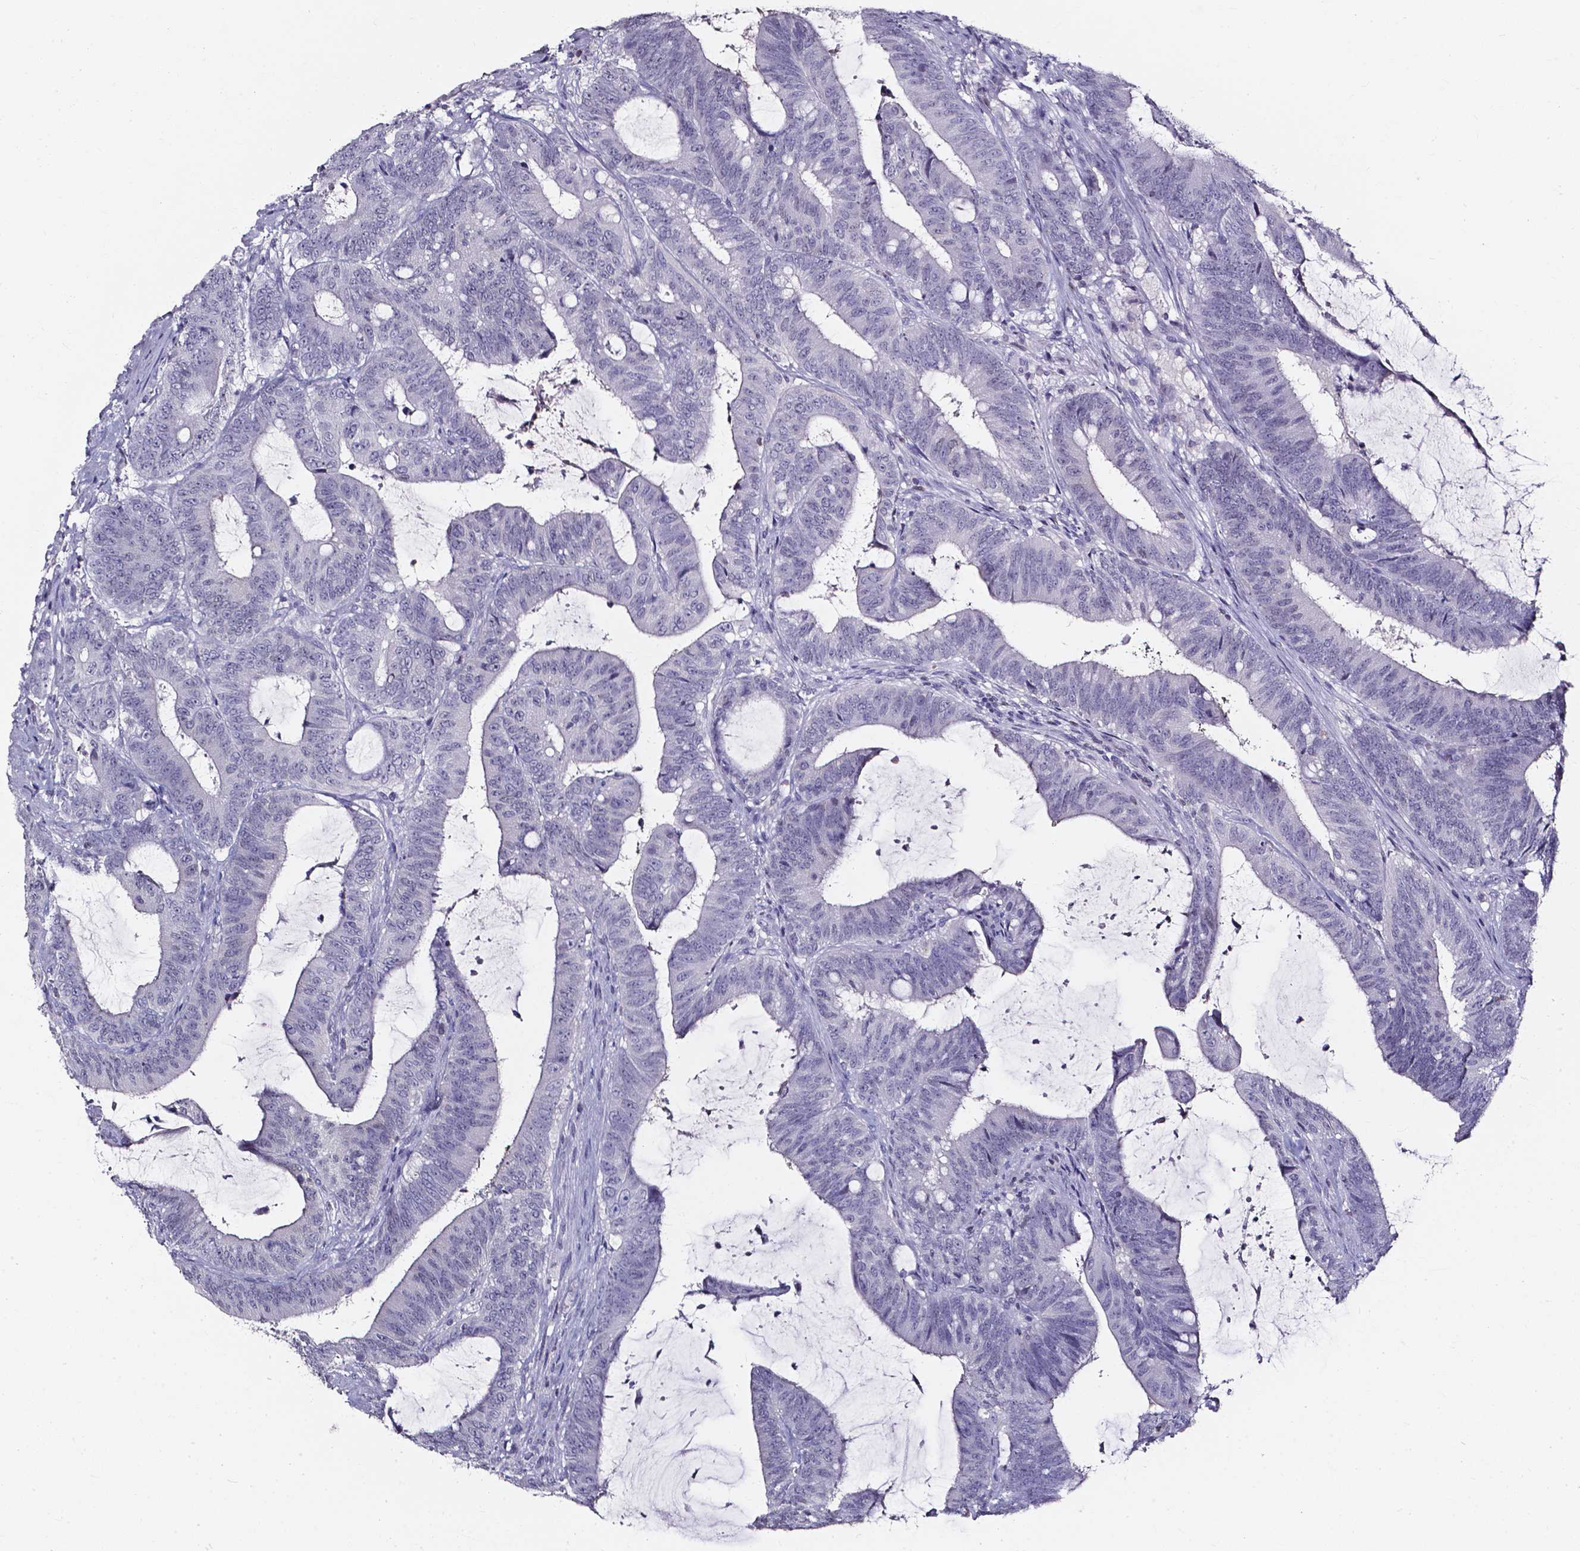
{"staining": {"intensity": "negative", "quantity": "none", "location": "none"}, "tissue": "colorectal cancer", "cell_type": "Tumor cells", "image_type": "cancer", "snomed": [{"axis": "morphology", "description": "Adenocarcinoma, NOS"}, {"axis": "topography", "description": "Colon"}], "caption": "Micrograph shows no protein expression in tumor cells of colorectal adenocarcinoma tissue.", "gene": "AKR1B10", "patient": {"sex": "female", "age": 43}}